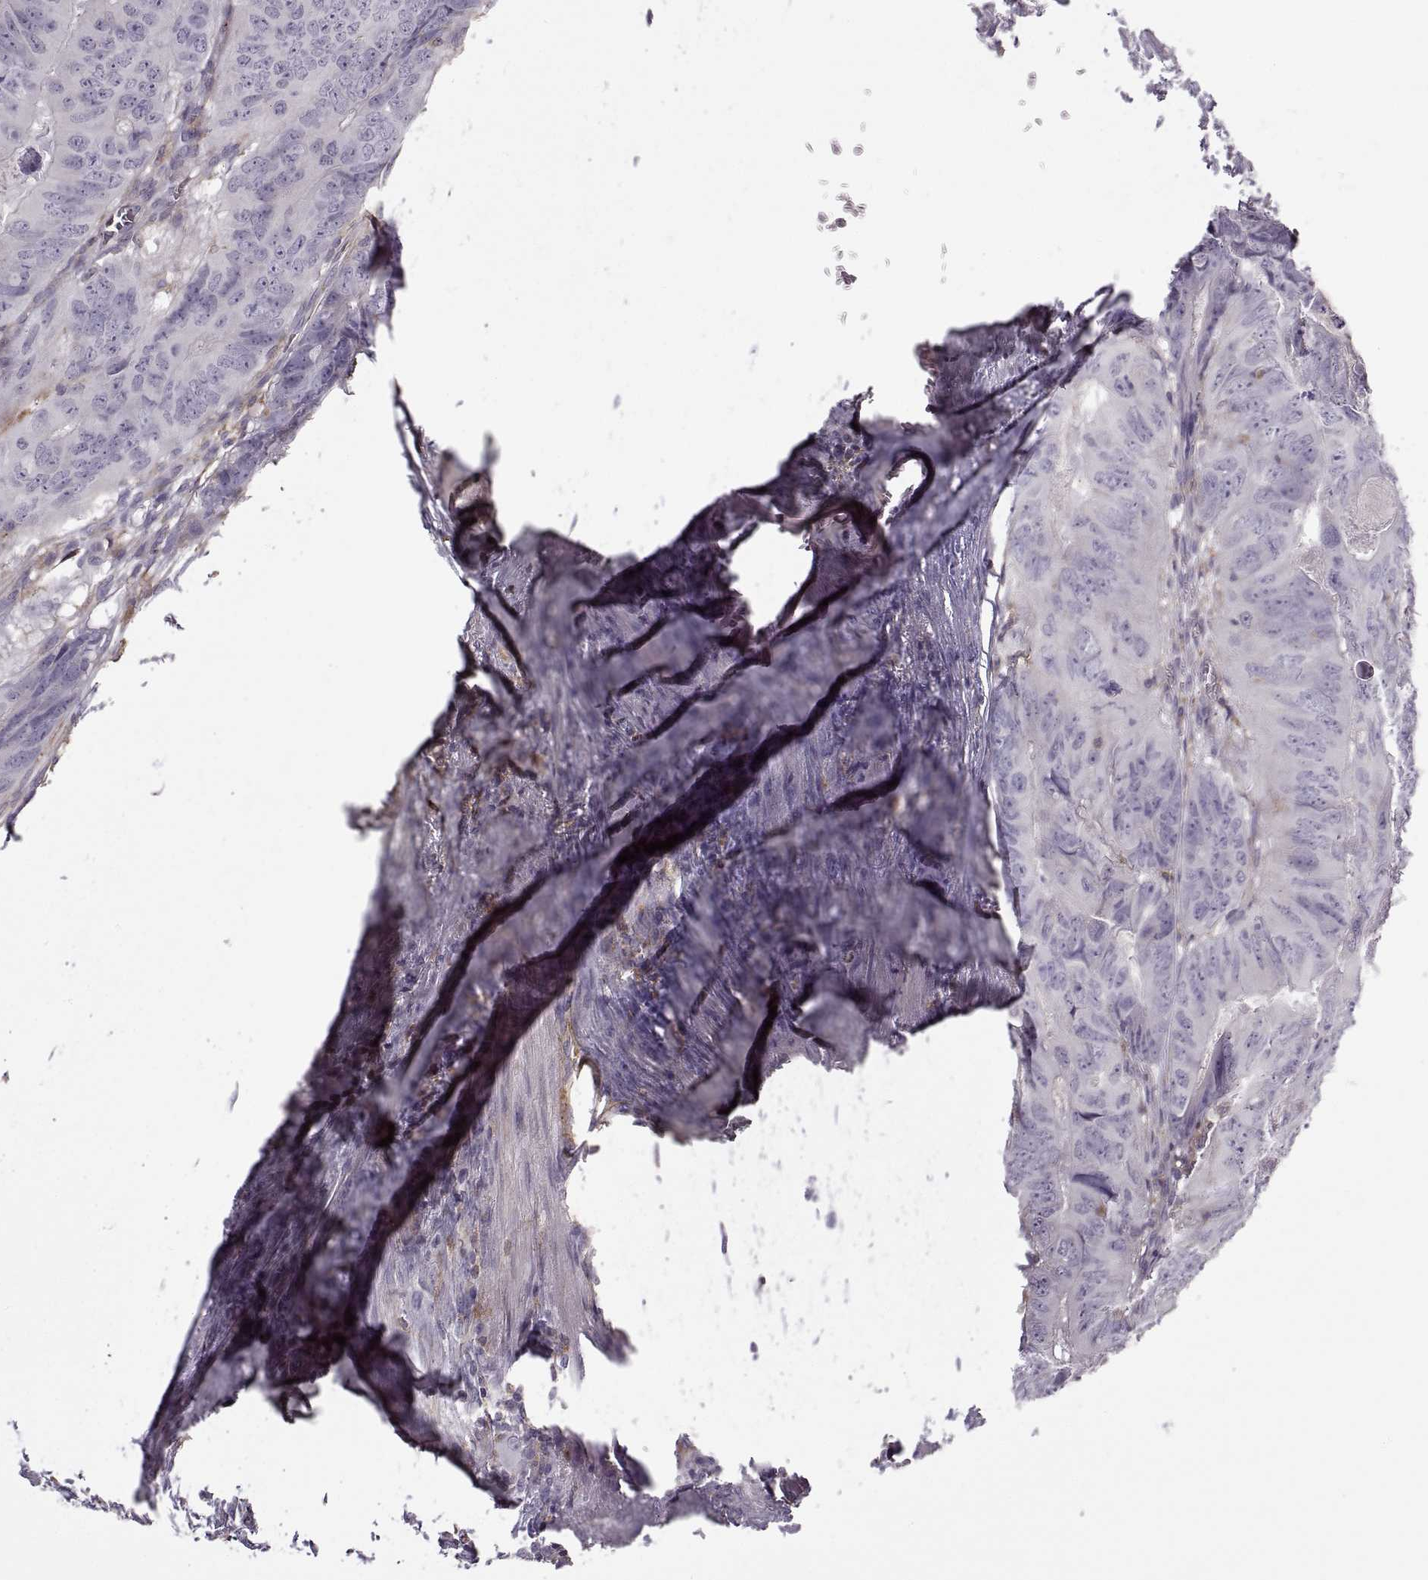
{"staining": {"intensity": "negative", "quantity": "none", "location": "none"}, "tissue": "colorectal cancer", "cell_type": "Tumor cells", "image_type": "cancer", "snomed": [{"axis": "morphology", "description": "Adenocarcinoma, NOS"}, {"axis": "topography", "description": "Colon"}], "caption": "Human colorectal adenocarcinoma stained for a protein using IHC exhibits no staining in tumor cells.", "gene": "RALB", "patient": {"sex": "male", "age": 79}}